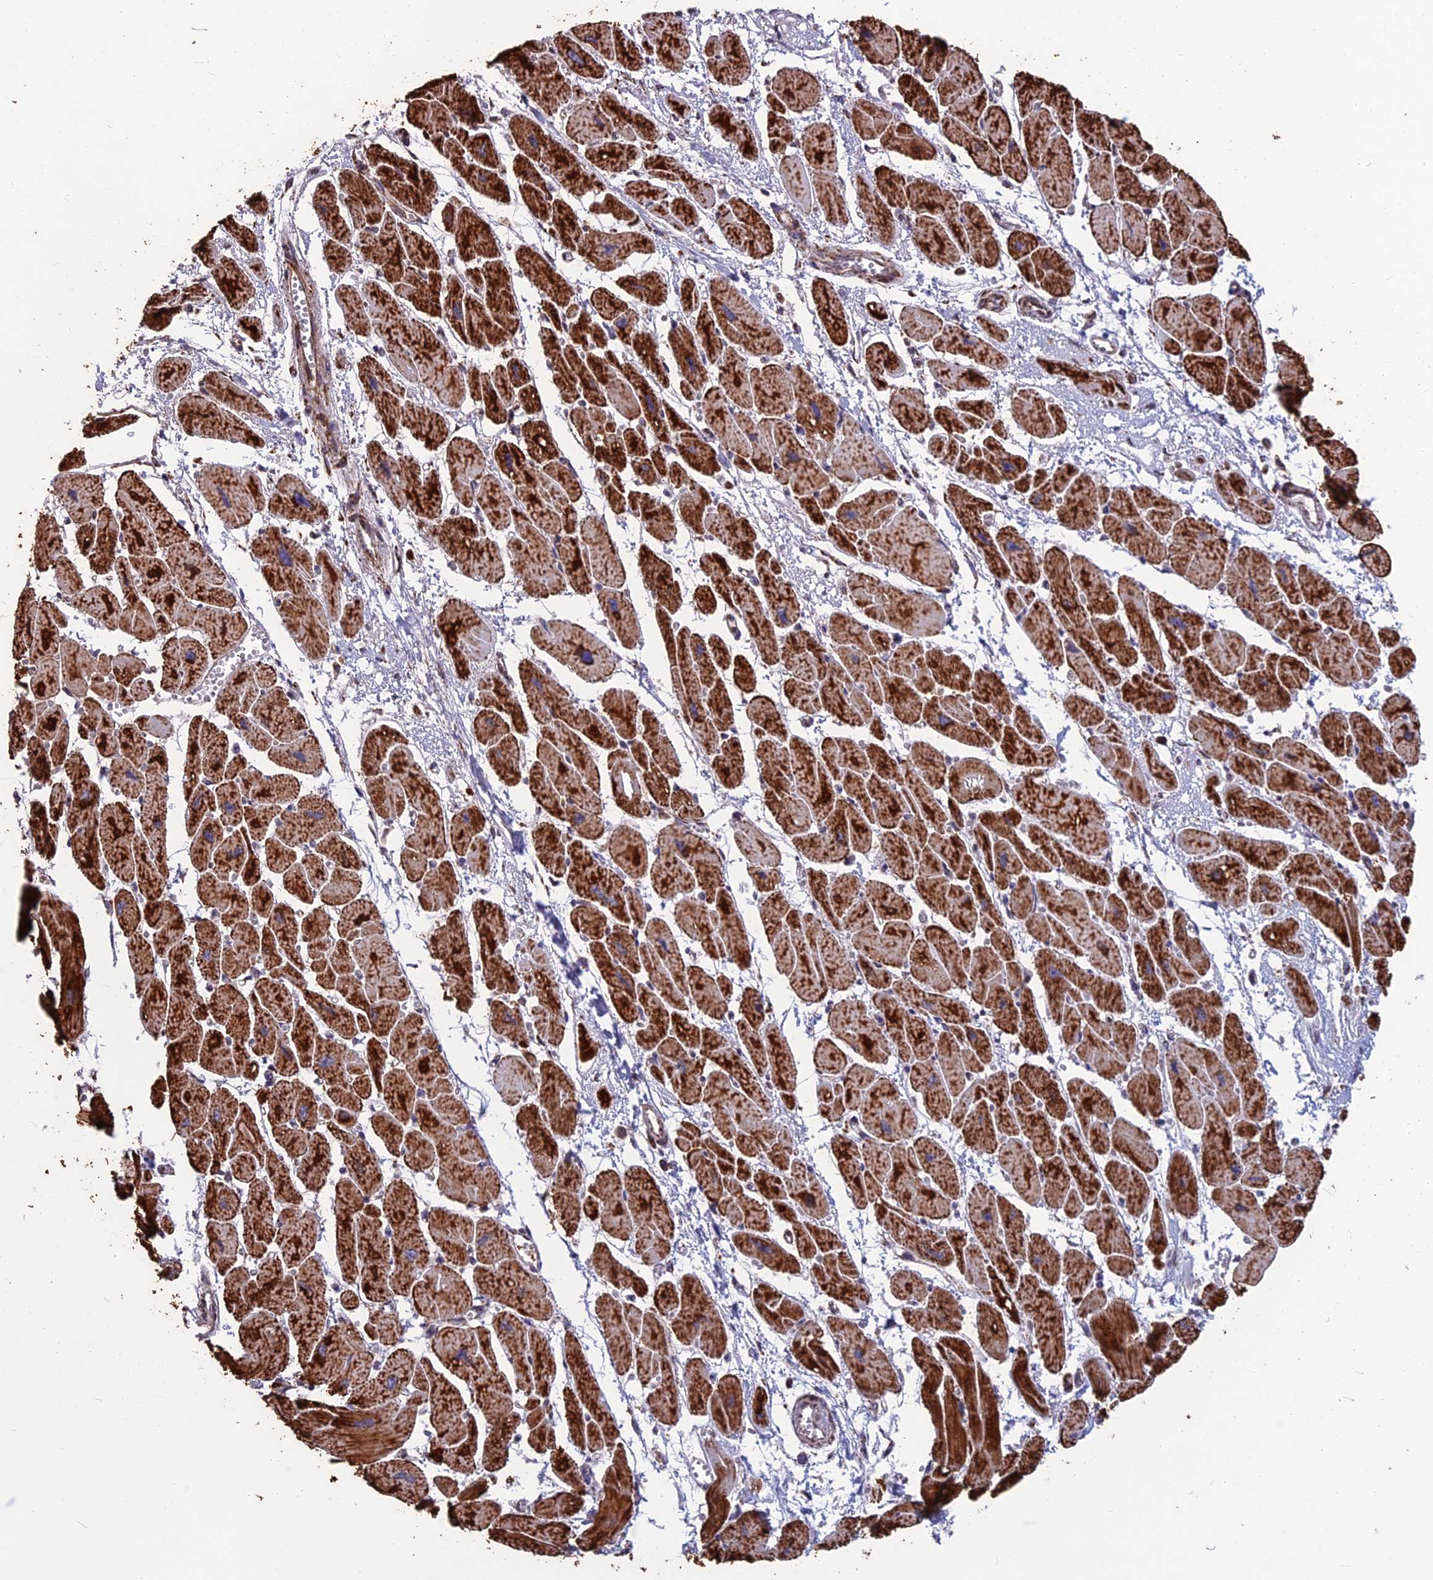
{"staining": {"intensity": "strong", "quantity": ">75%", "location": "cytoplasmic/membranous"}, "tissue": "heart muscle", "cell_type": "Cardiomyocytes", "image_type": "normal", "snomed": [{"axis": "morphology", "description": "Normal tissue, NOS"}, {"axis": "topography", "description": "Heart"}], "caption": "Human heart muscle stained for a protein (brown) exhibits strong cytoplasmic/membranous positive positivity in approximately >75% of cardiomyocytes.", "gene": "CS", "patient": {"sex": "female", "age": 54}}